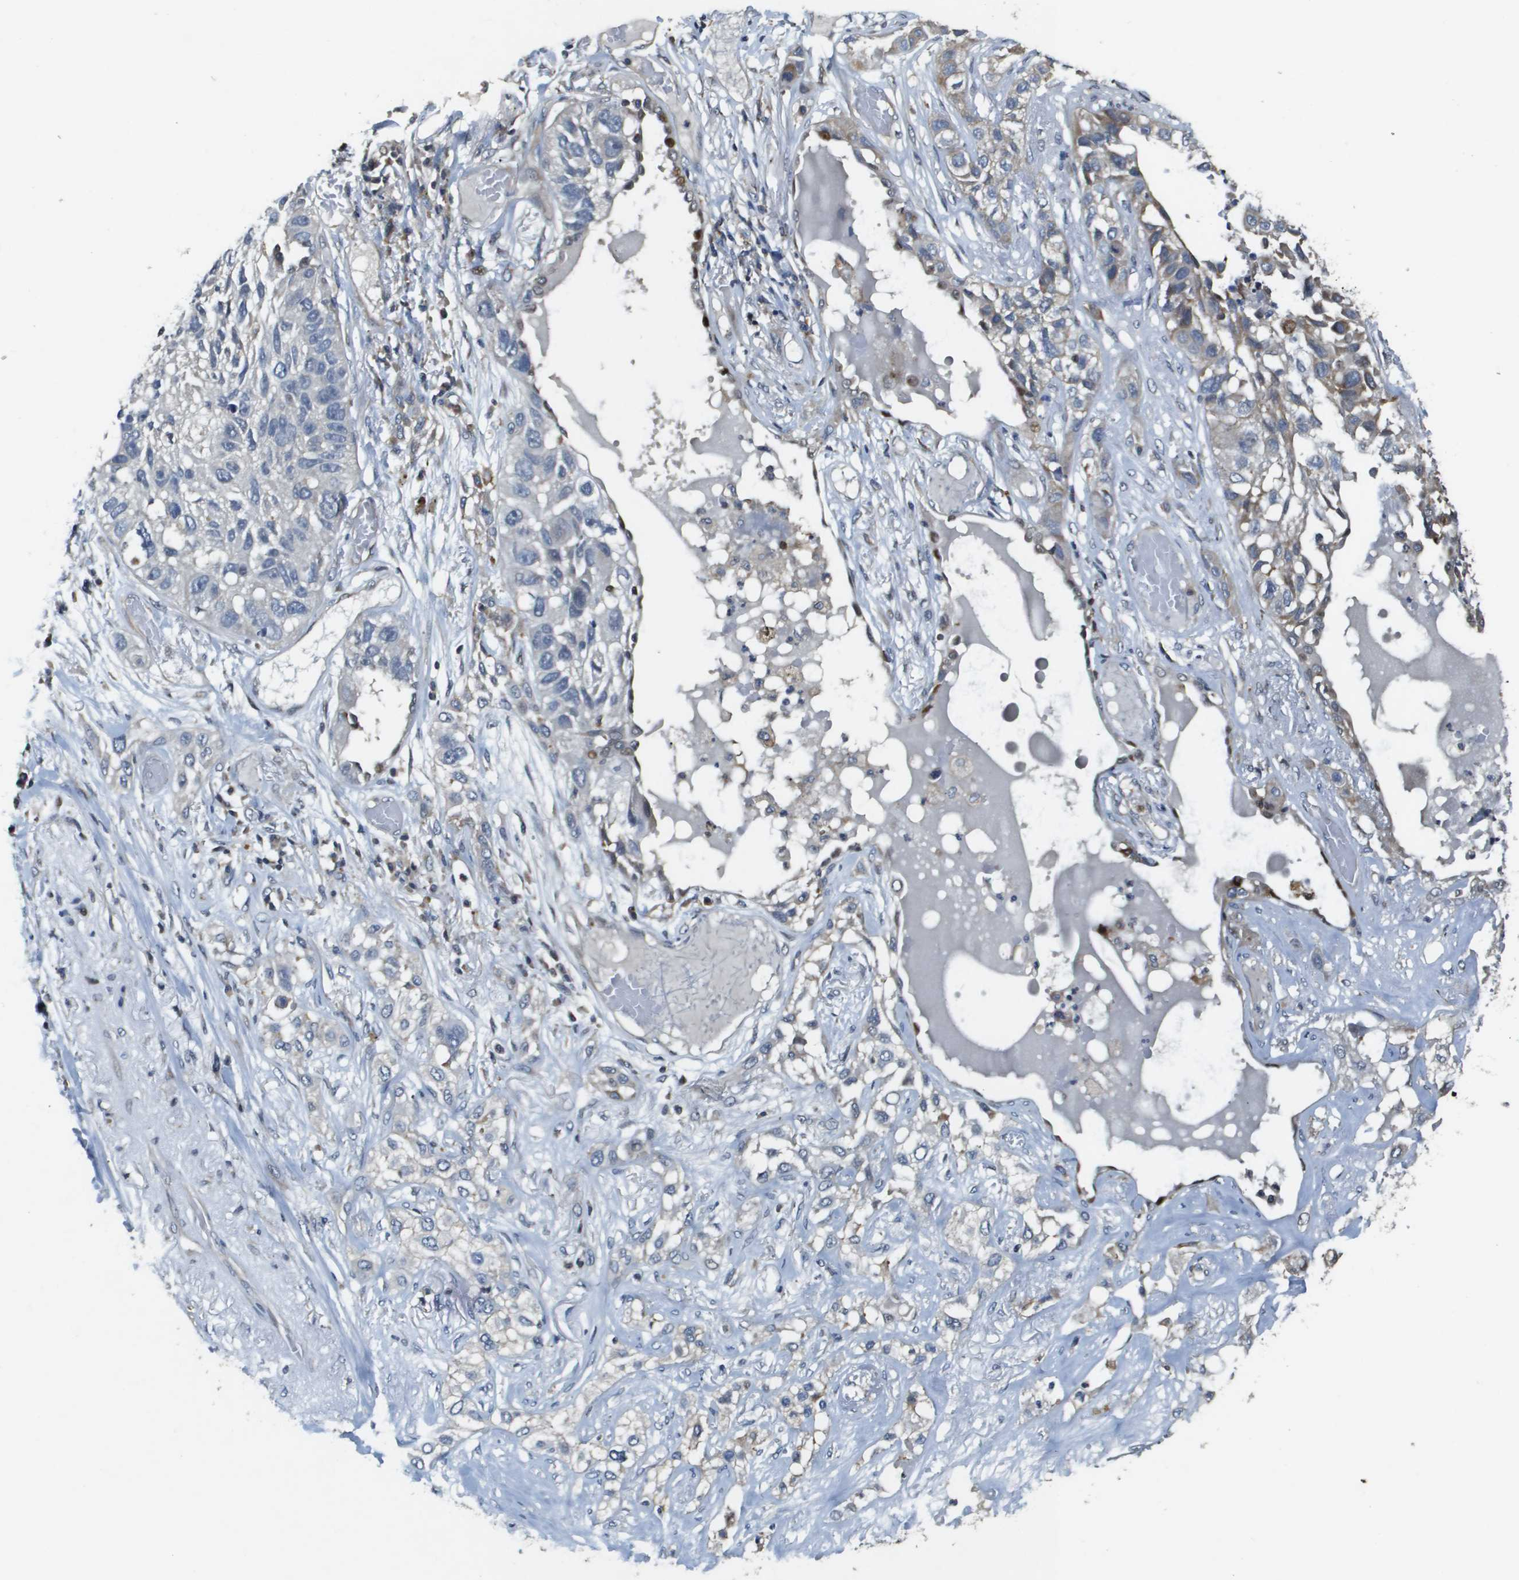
{"staining": {"intensity": "weak", "quantity": "<25%", "location": "cytoplasmic/membranous"}, "tissue": "lung cancer", "cell_type": "Tumor cells", "image_type": "cancer", "snomed": [{"axis": "morphology", "description": "Squamous cell carcinoma, NOS"}, {"axis": "topography", "description": "Lung"}], "caption": "High power microscopy photomicrograph of an immunohistochemistry (IHC) micrograph of squamous cell carcinoma (lung), revealing no significant expression in tumor cells.", "gene": "SCN4B", "patient": {"sex": "male", "age": 71}}